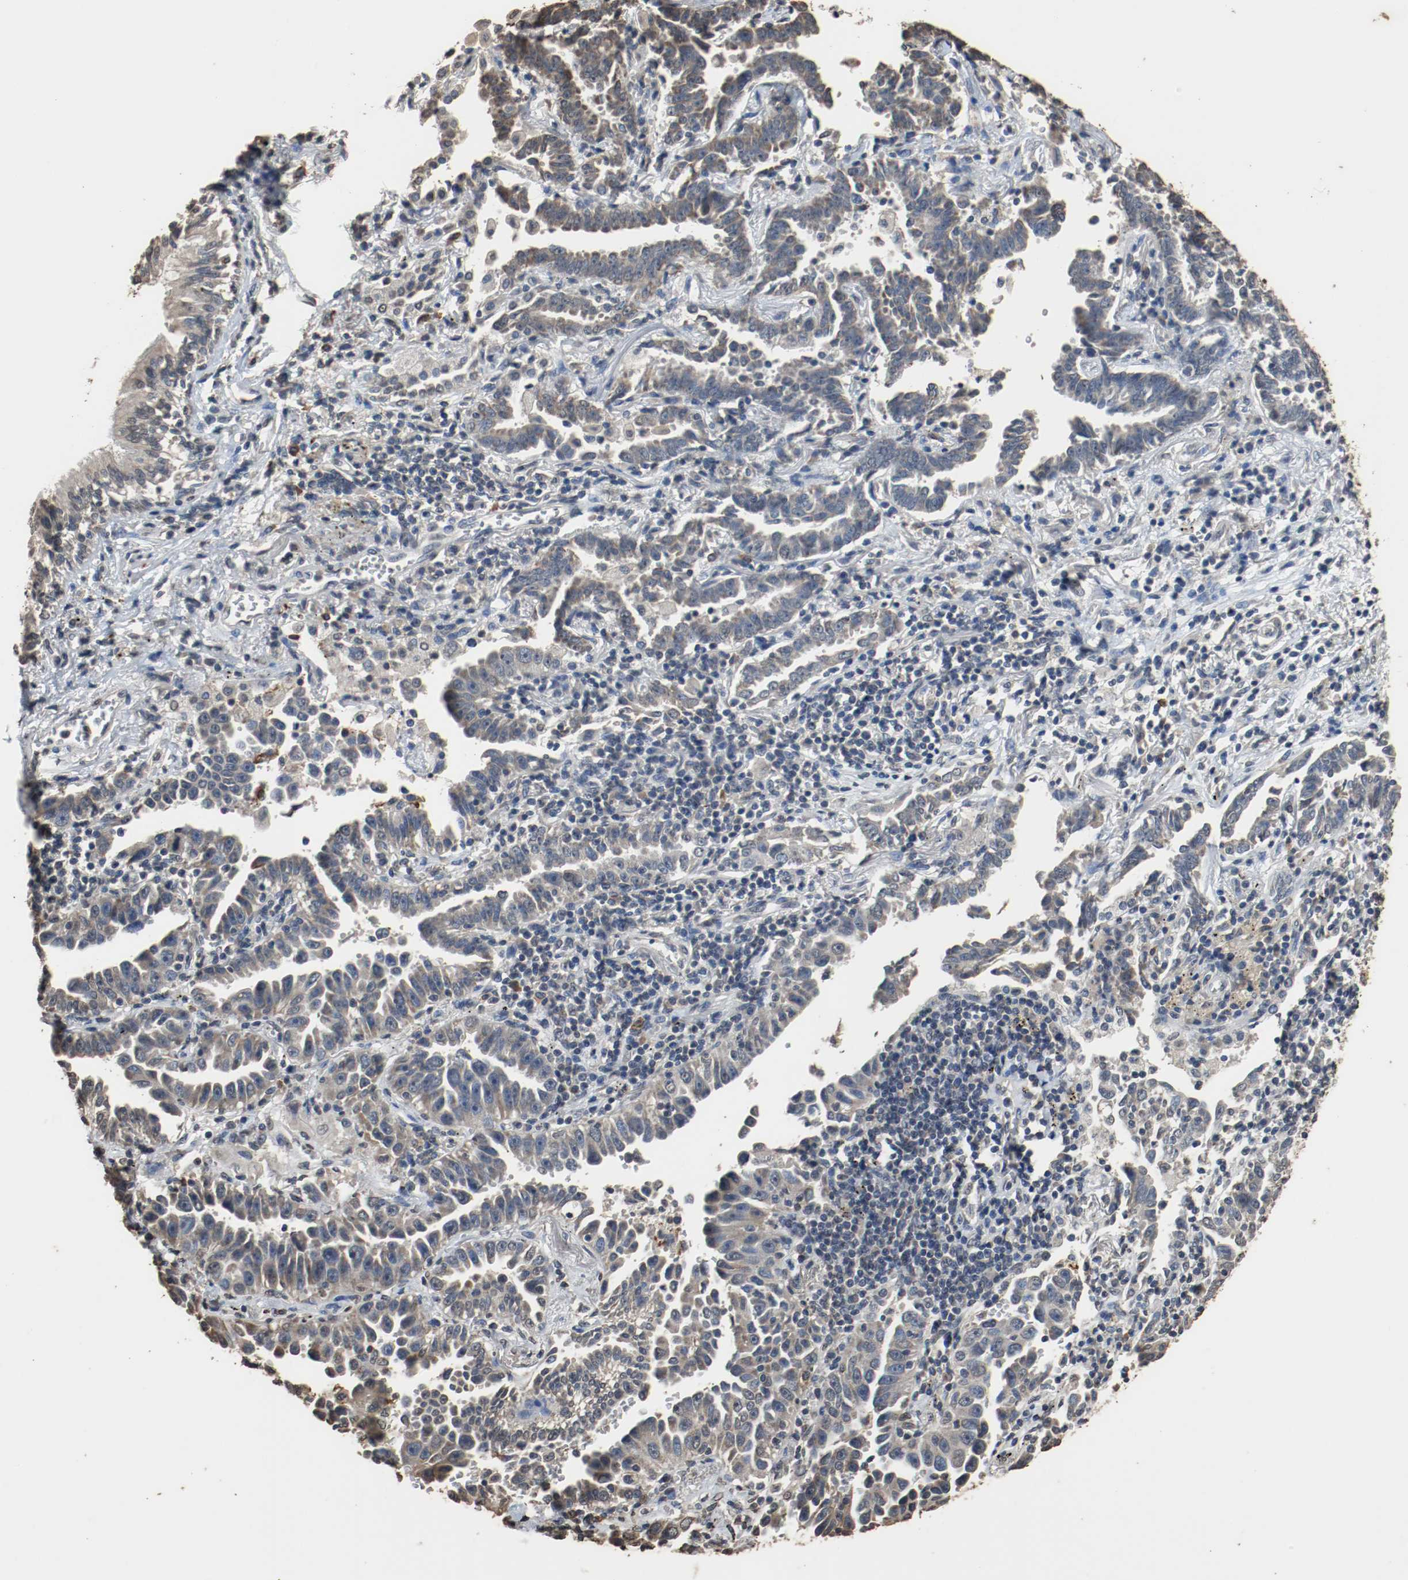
{"staining": {"intensity": "weak", "quantity": "25%-75%", "location": "cytoplasmic/membranous"}, "tissue": "lung cancer", "cell_type": "Tumor cells", "image_type": "cancer", "snomed": [{"axis": "morphology", "description": "Adenocarcinoma, NOS"}, {"axis": "topography", "description": "Lung"}], "caption": "This is a histology image of IHC staining of lung cancer (adenocarcinoma), which shows weak staining in the cytoplasmic/membranous of tumor cells.", "gene": "RTN4", "patient": {"sex": "female", "age": 64}}